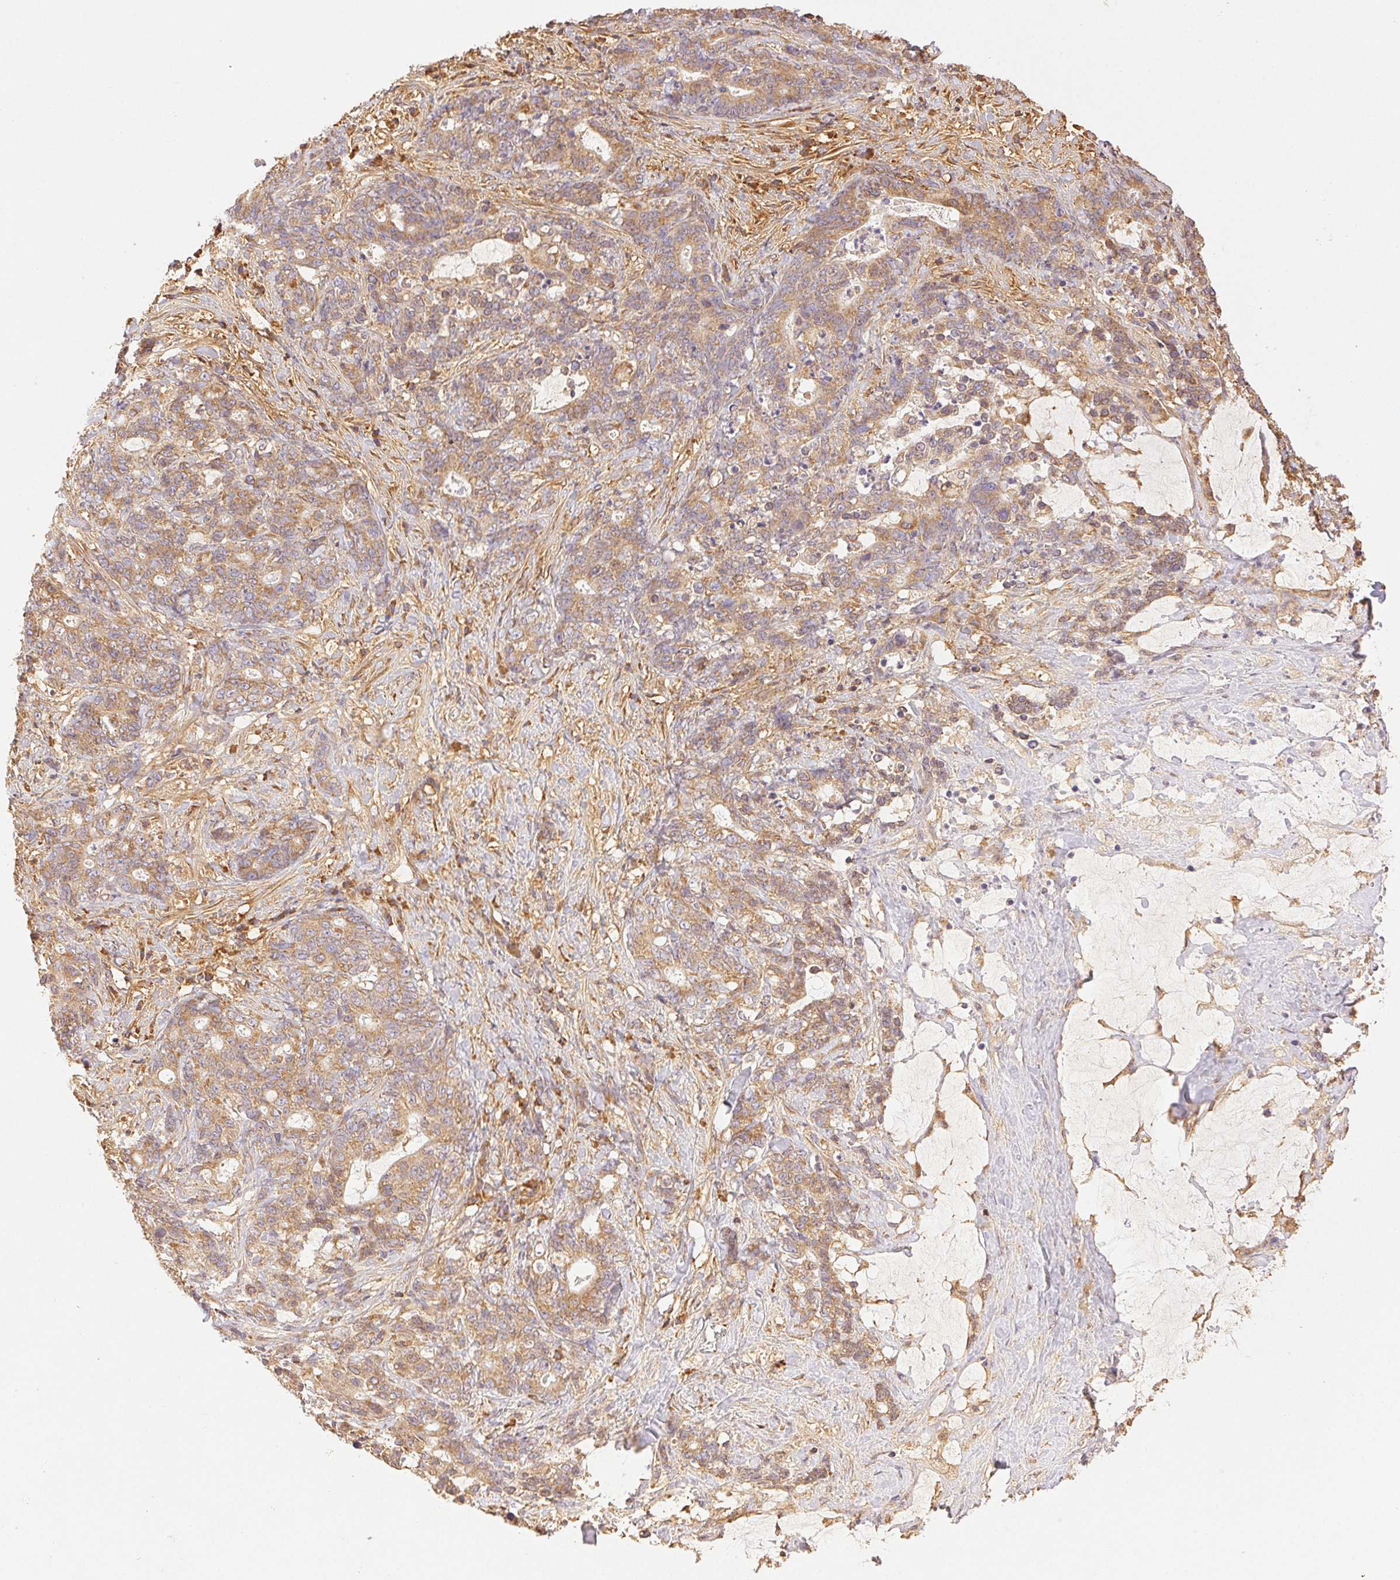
{"staining": {"intensity": "weak", "quantity": ">75%", "location": "cytoplasmic/membranous"}, "tissue": "stomach cancer", "cell_type": "Tumor cells", "image_type": "cancer", "snomed": [{"axis": "morphology", "description": "Normal tissue, NOS"}, {"axis": "morphology", "description": "Adenocarcinoma, NOS"}, {"axis": "topography", "description": "Stomach"}], "caption": "Weak cytoplasmic/membranous positivity for a protein is identified in approximately >75% of tumor cells of stomach adenocarcinoma using immunohistochemistry (IHC).", "gene": "ENTREP1", "patient": {"sex": "female", "age": 64}}